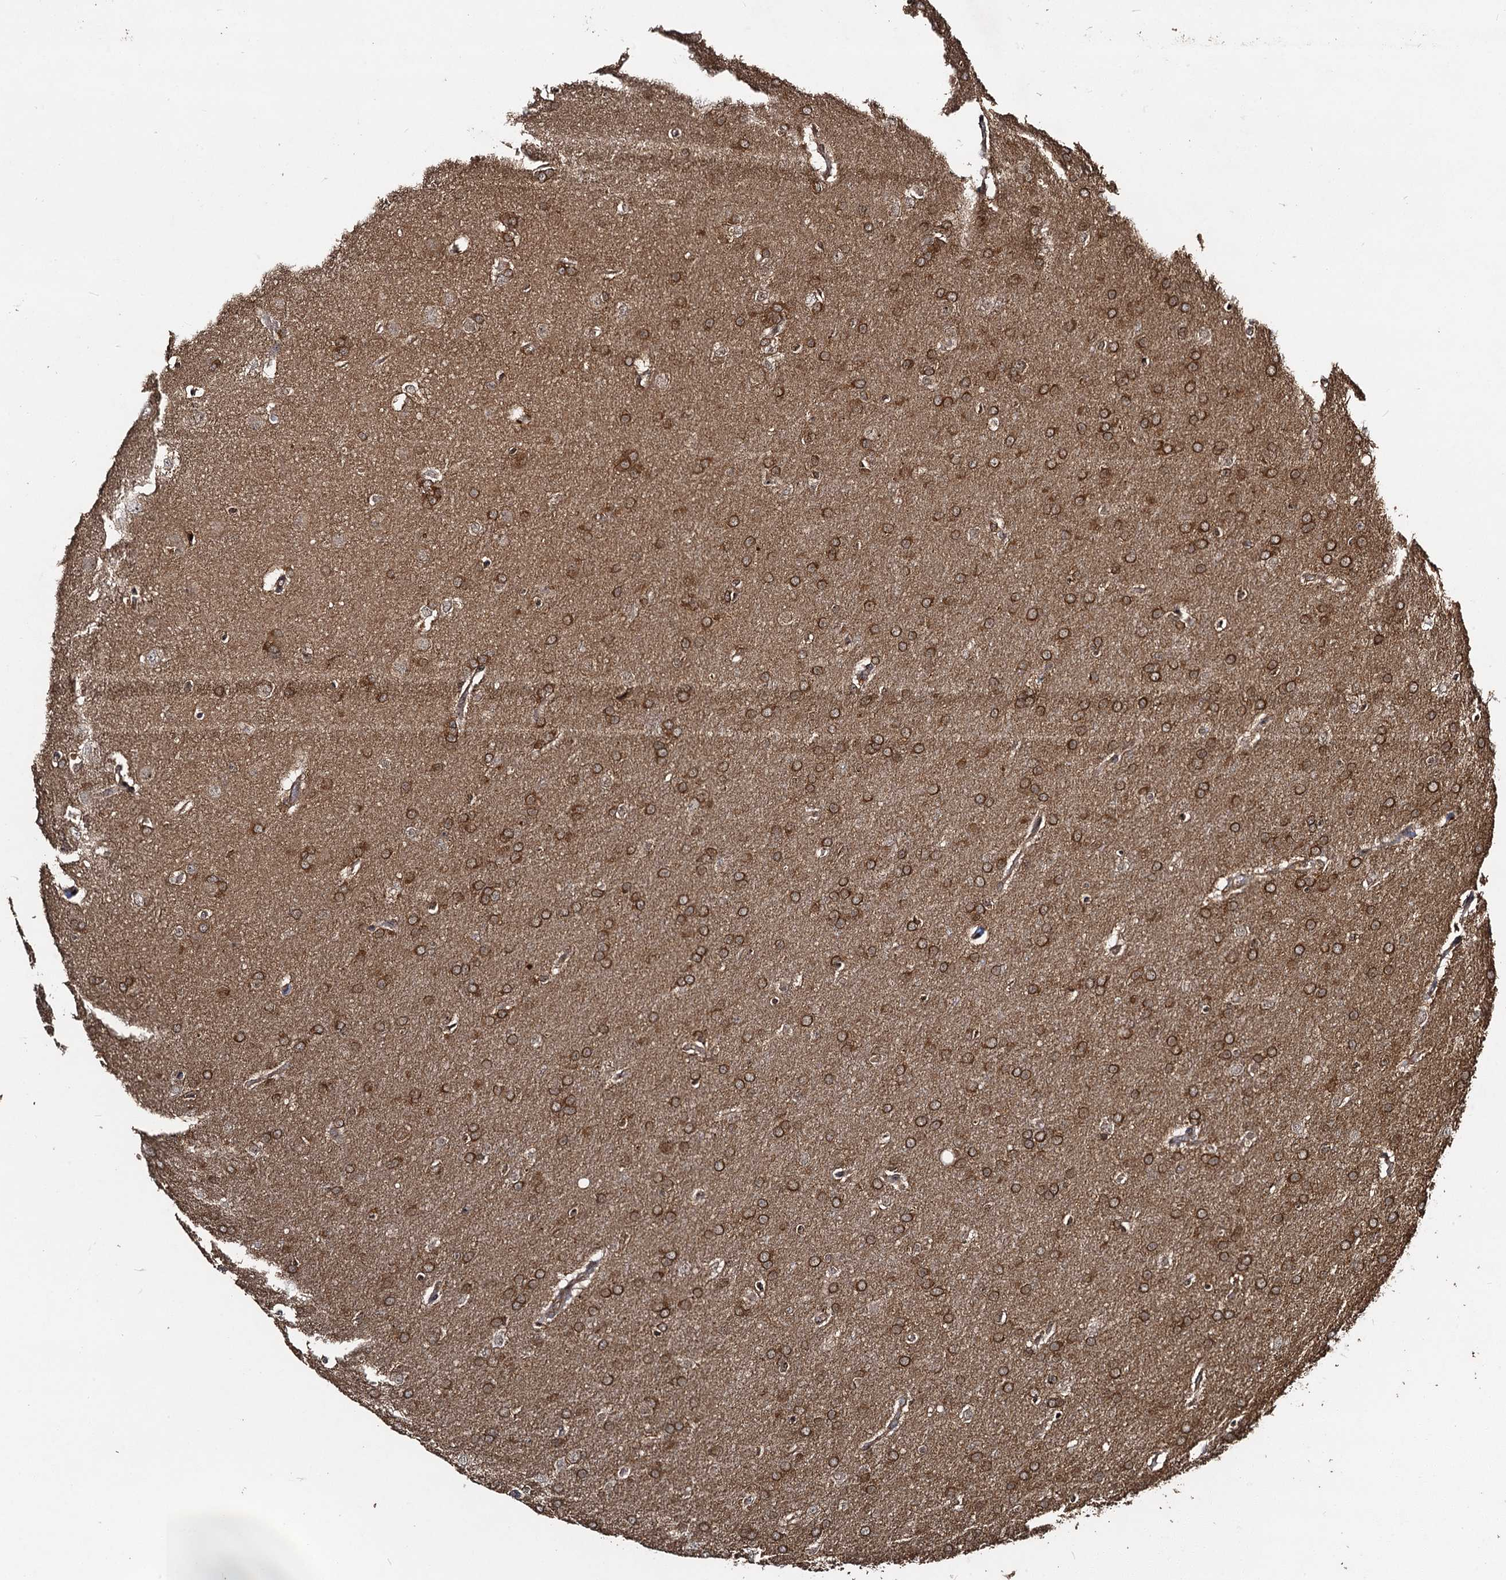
{"staining": {"intensity": "moderate", "quantity": ">75%", "location": "cytoplasmic/membranous"}, "tissue": "glioma", "cell_type": "Tumor cells", "image_type": "cancer", "snomed": [{"axis": "morphology", "description": "Glioma, malignant, Low grade"}, {"axis": "topography", "description": "Brain"}], "caption": "DAB immunohistochemical staining of malignant low-grade glioma demonstrates moderate cytoplasmic/membranous protein expression in about >75% of tumor cells.", "gene": "KXD1", "patient": {"sex": "female", "age": 32}}